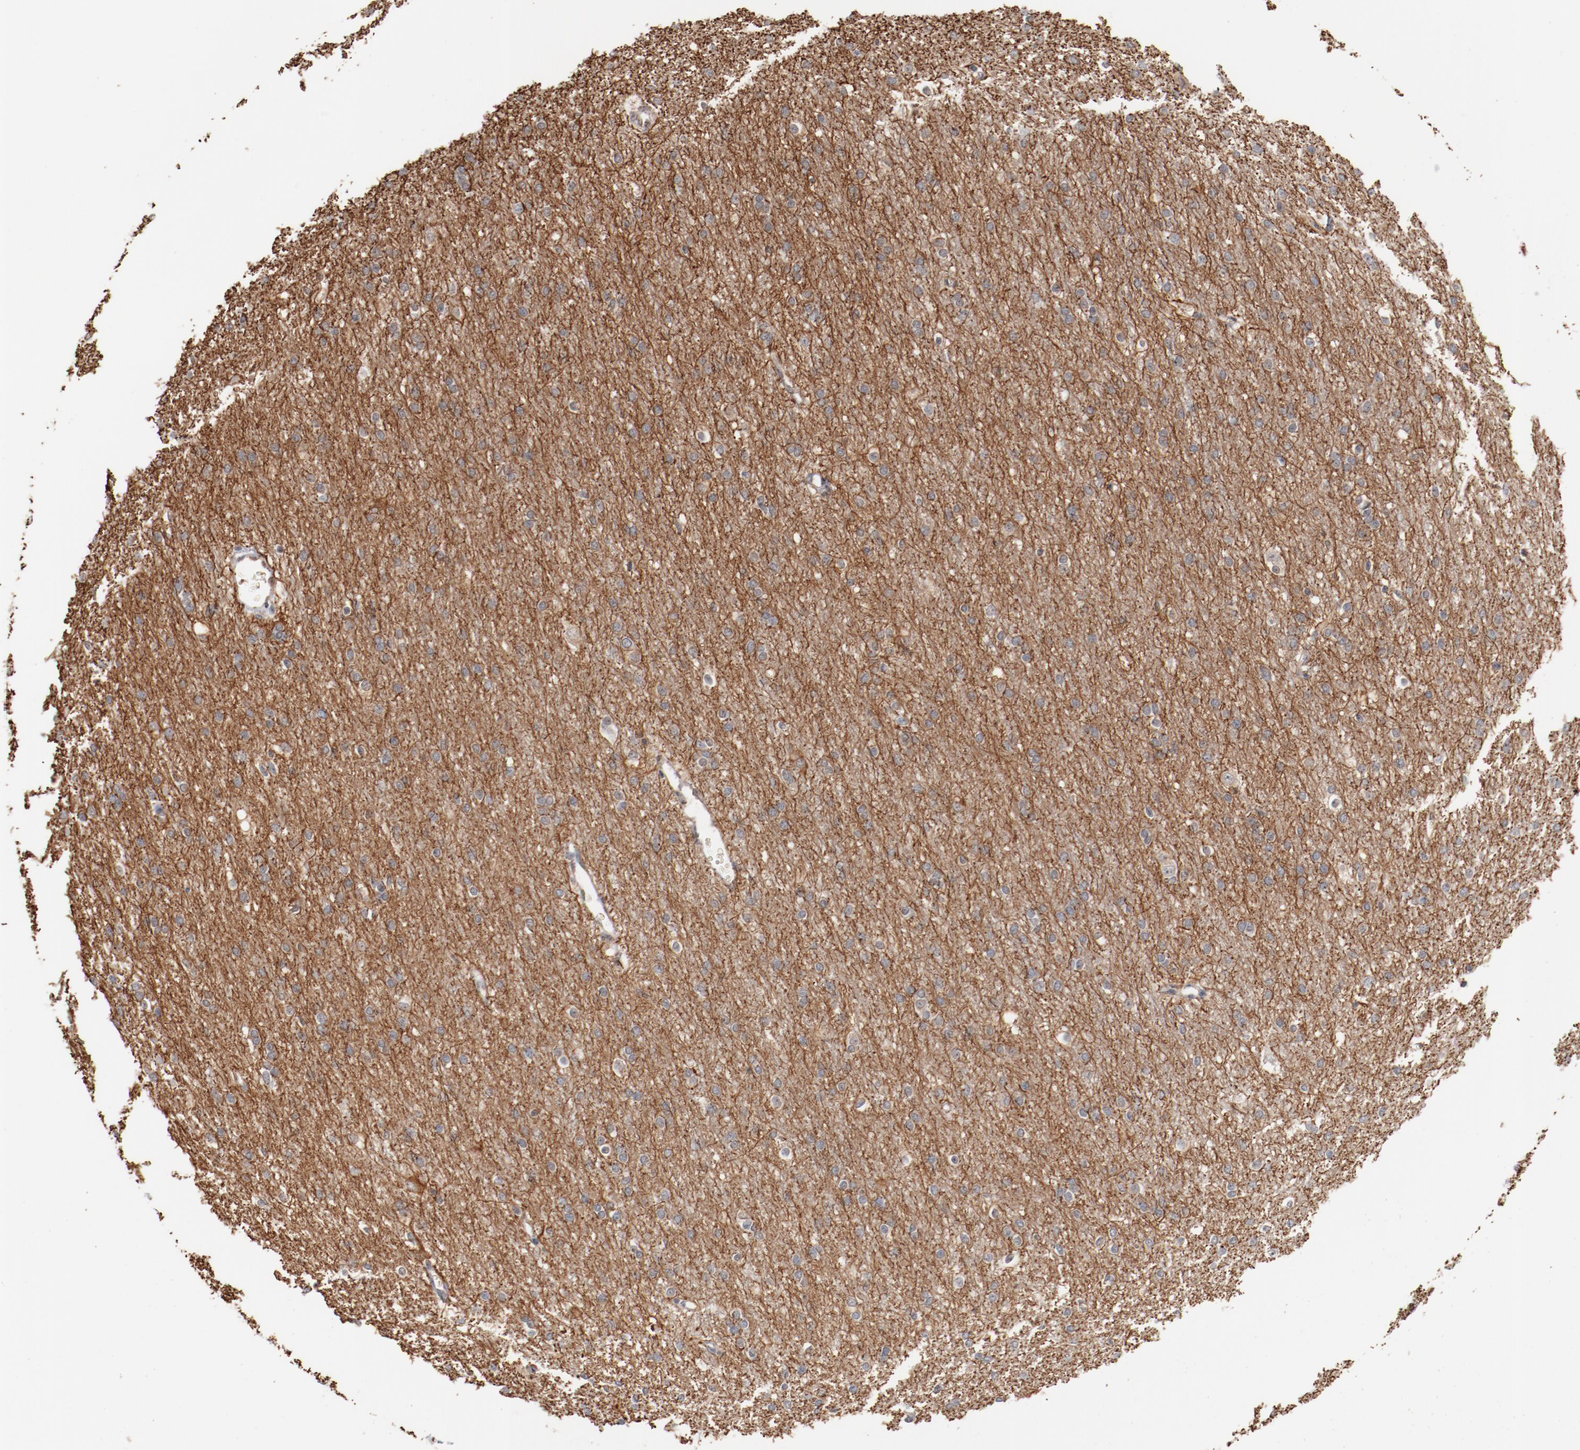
{"staining": {"intensity": "negative", "quantity": "none", "location": "none"}, "tissue": "cerebral cortex", "cell_type": "Endothelial cells", "image_type": "normal", "snomed": [{"axis": "morphology", "description": "Normal tissue, NOS"}, {"axis": "morphology", "description": "Inflammation, NOS"}, {"axis": "topography", "description": "Cerebral cortex"}], "caption": "The histopathology image displays no significant positivity in endothelial cells of cerebral cortex.", "gene": "ERICH1", "patient": {"sex": "male", "age": 6}}